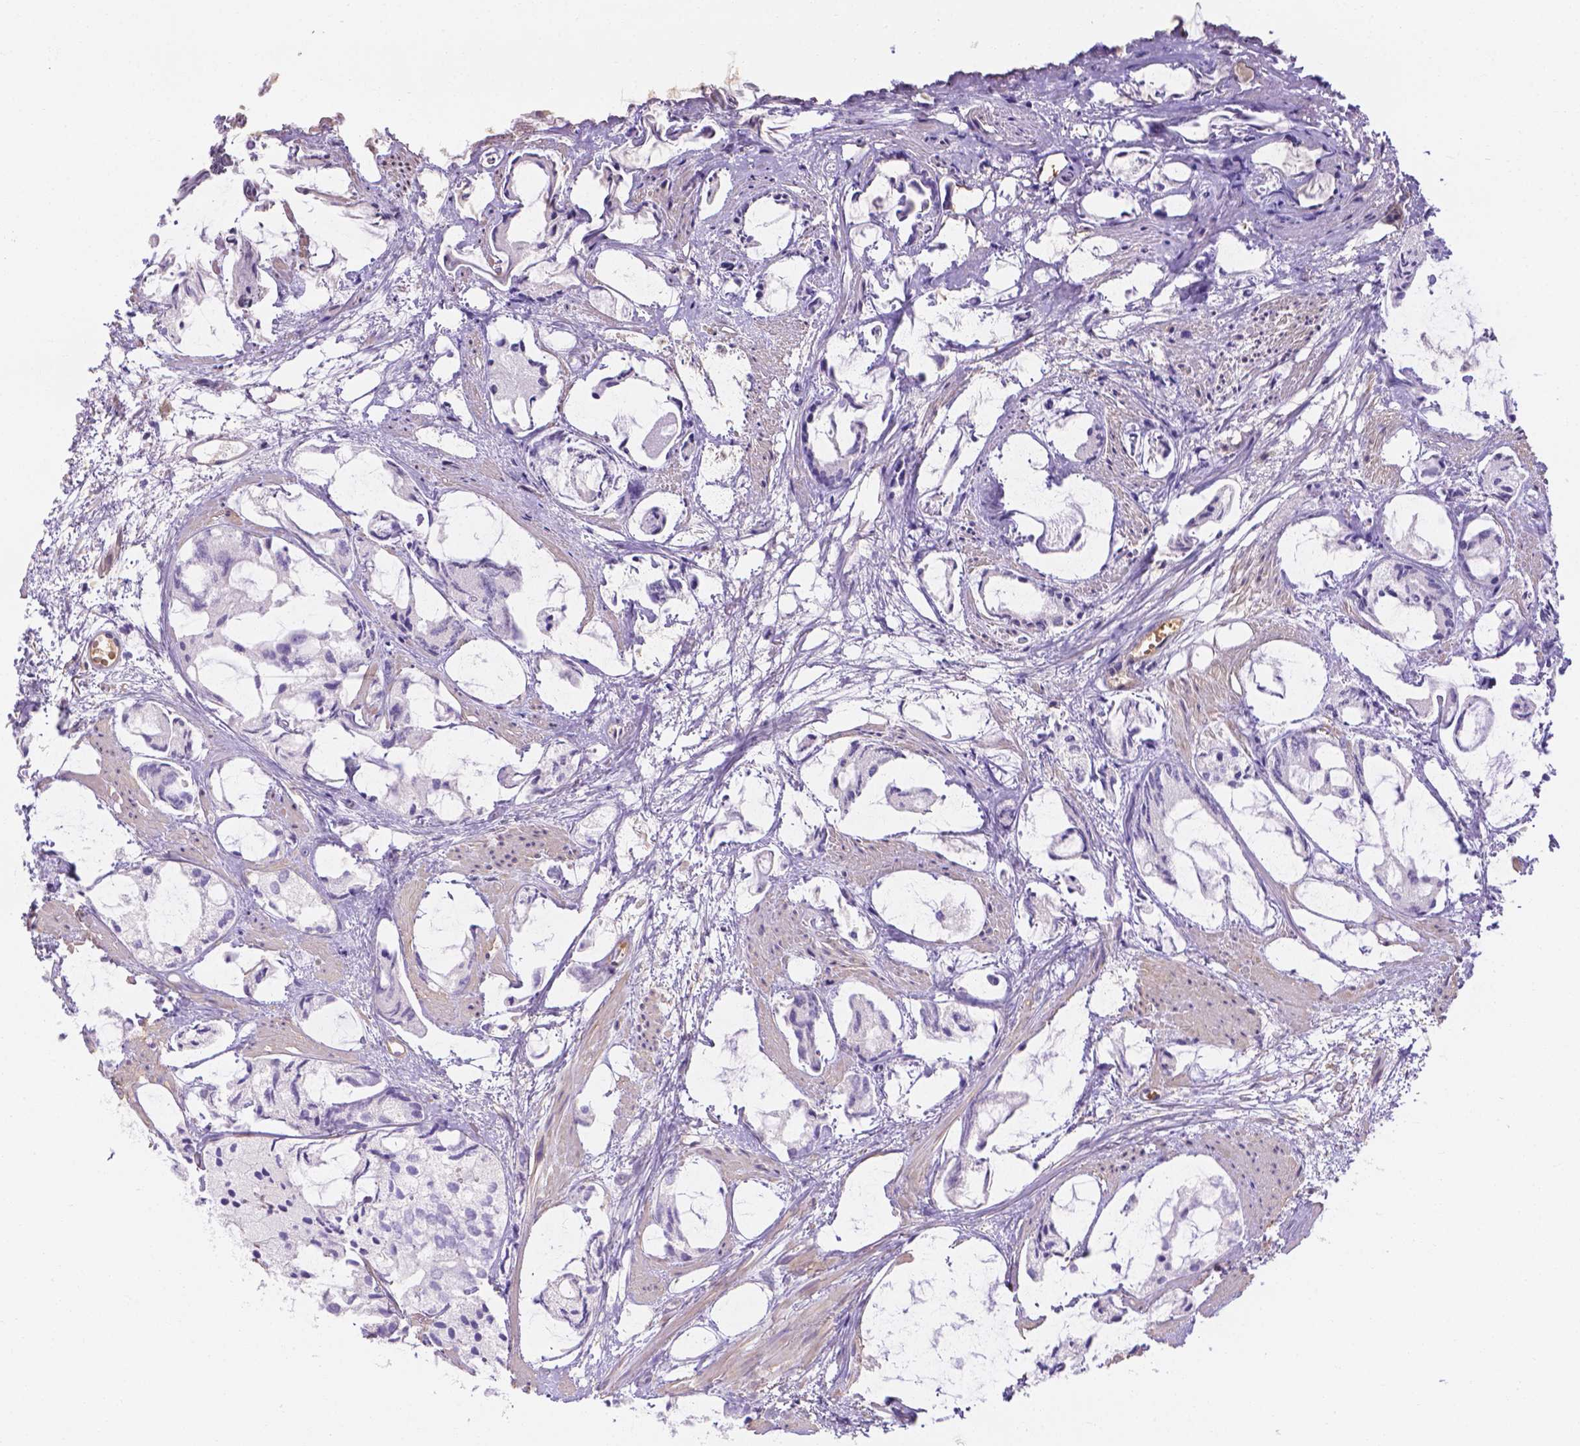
{"staining": {"intensity": "negative", "quantity": "none", "location": "none"}, "tissue": "prostate cancer", "cell_type": "Tumor cells", "image_type": "cancer", "snomed": [{"axis": "morphology", "description": "Adenocarcinoma, High grade"}, {"axis": "topography", "description": "Prostate"}], "caption": "This is an IHC micrograph of human high-grade adenocarcinoma (prostate). There is no positivity in tumor cells.", "gene": "SLC40A1", "patient": {"sex": "male", "age": 85}}